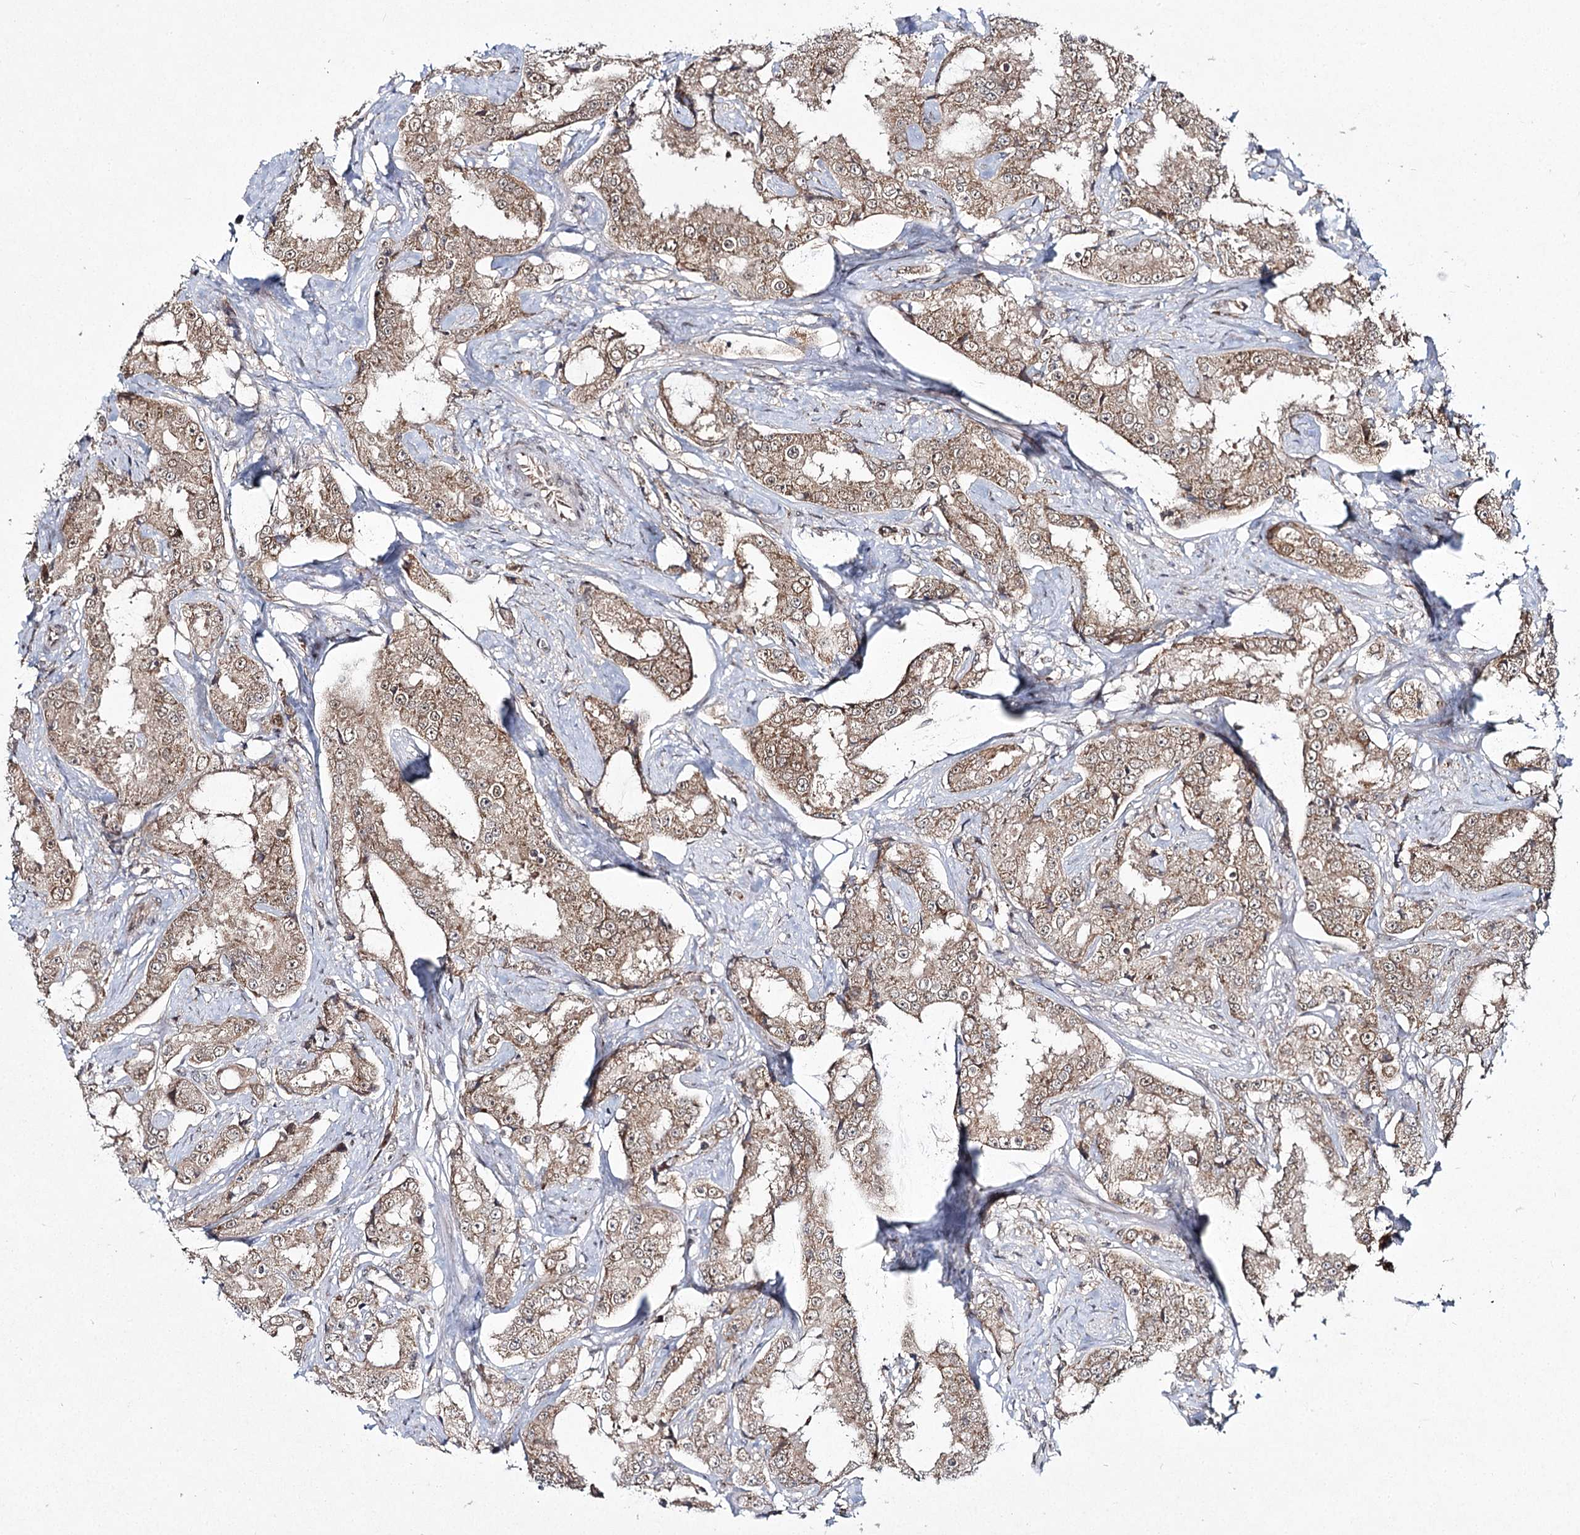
{"staining": {"intensity": "moderate", "quantity": ">75%", "location": "cytoplasmic/membranous,nuclear"}, "tissue": "prostate cancer", "cell_type": "Tumor cells", "image_type": "cancer", "snomed": [{"axis": "morphology", "description": "Adenocarcinoma, High grade"}, {"axis": "topography", "description": "Prostate"}], "caption": "High-power microscopy captured an immunohistochemistry (IHC) micrograph of prostate cancer, revealing moderate cytoplasmic/membranous and nuclear expression in approximately >75% of tumor cells.", "gene": "TRNT1", "patient": {"sex": "male", "age": 73}}